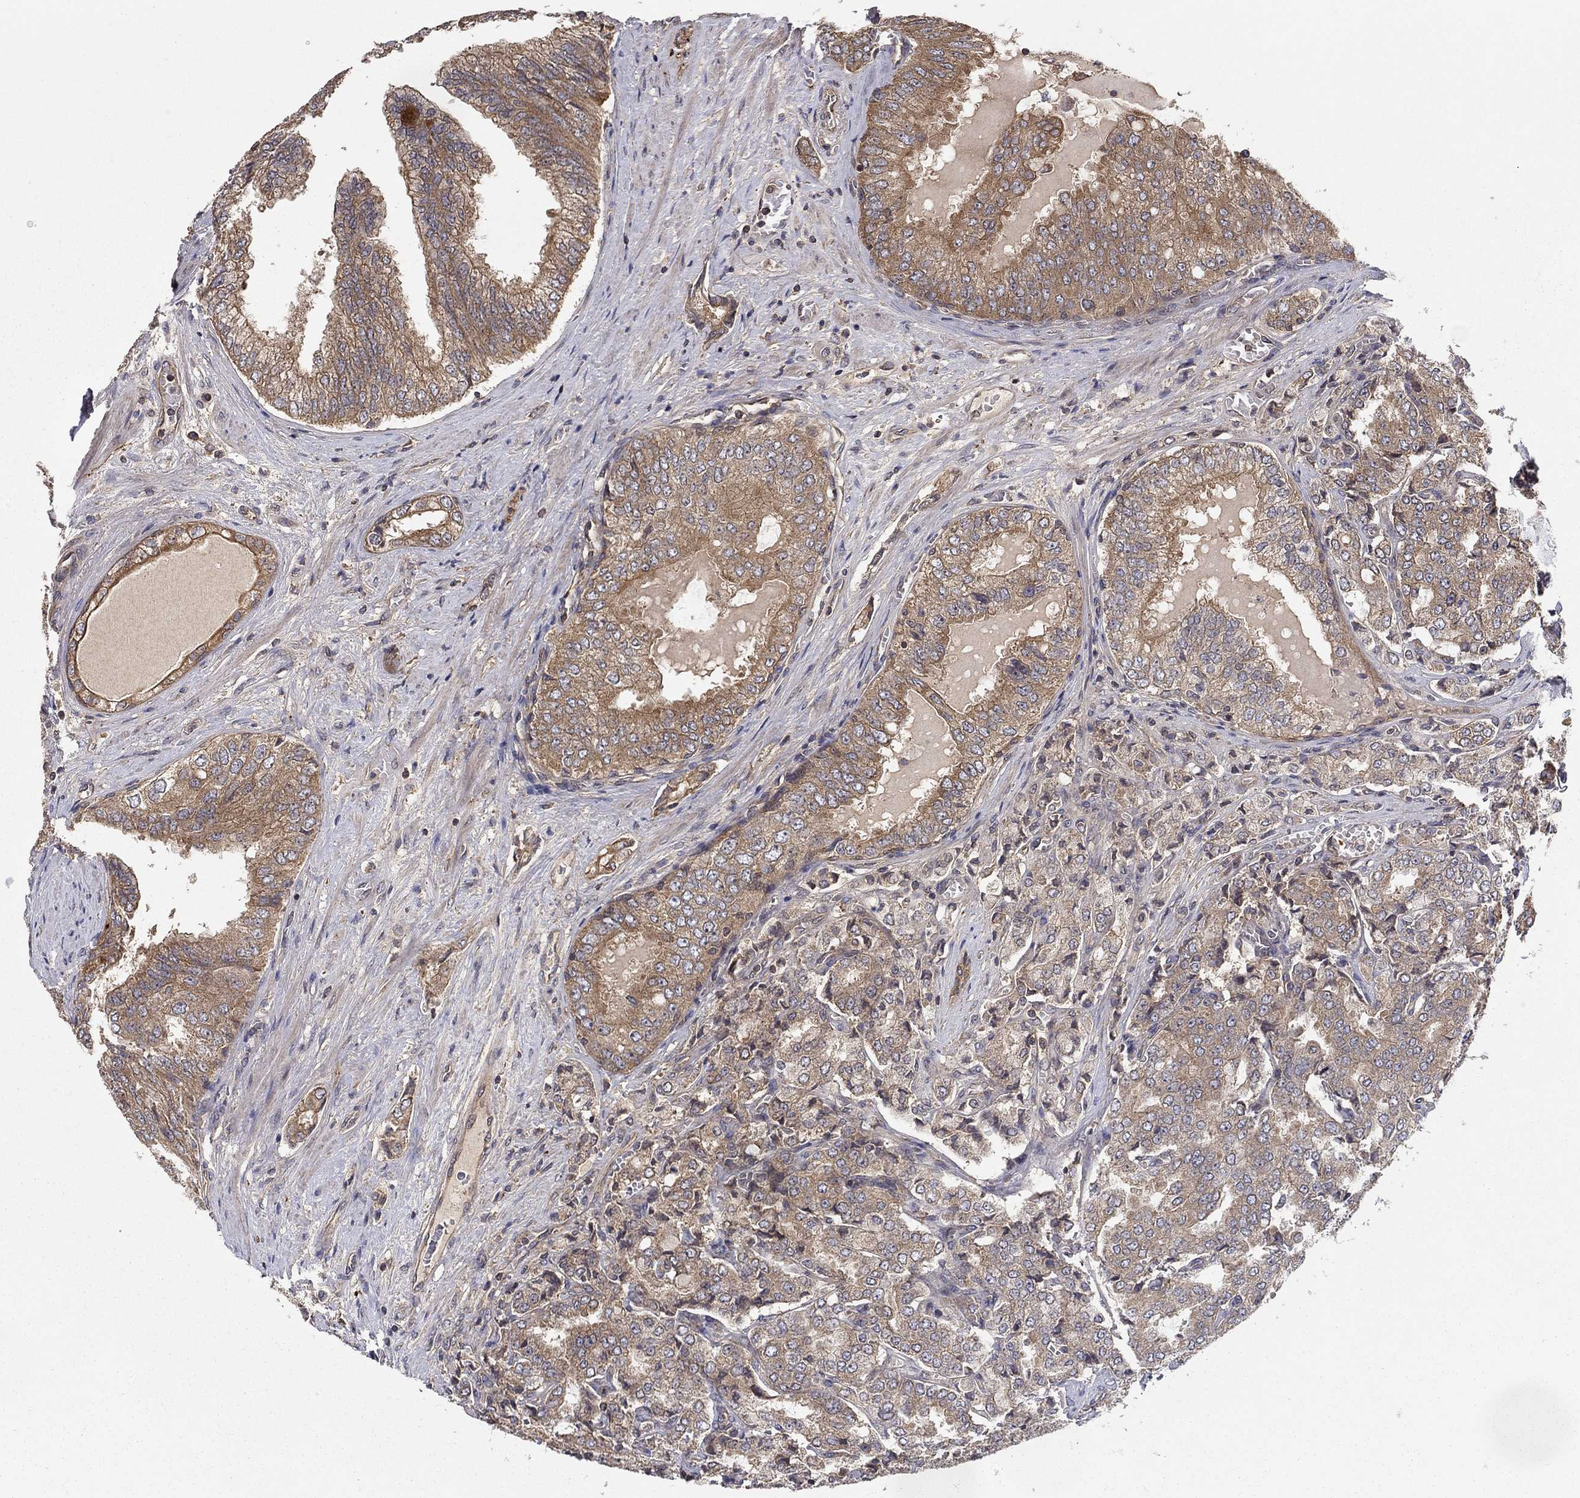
{"staining": {"intensity": "moderate", "quantity": "25%-75%", "location": "cytoplasmic/membranous"}, "tissue": "prostate cancer", "cell_type": "Tumor cells", "image_type": "cancer", "snomed": [{"axis": "morphology", "description": "Adenocarcinoma, NOS"}, {"axis": "topography", "description": "Prostate"}], "caption": "DAB immunohistochemical staining of prostate cancer shows moderate cytoplasmic/membranous protein expression in approximately 25%-75% of tumor cells.", "gene": "BMERB1", "patient": {"sex": "male", "age": 65}}